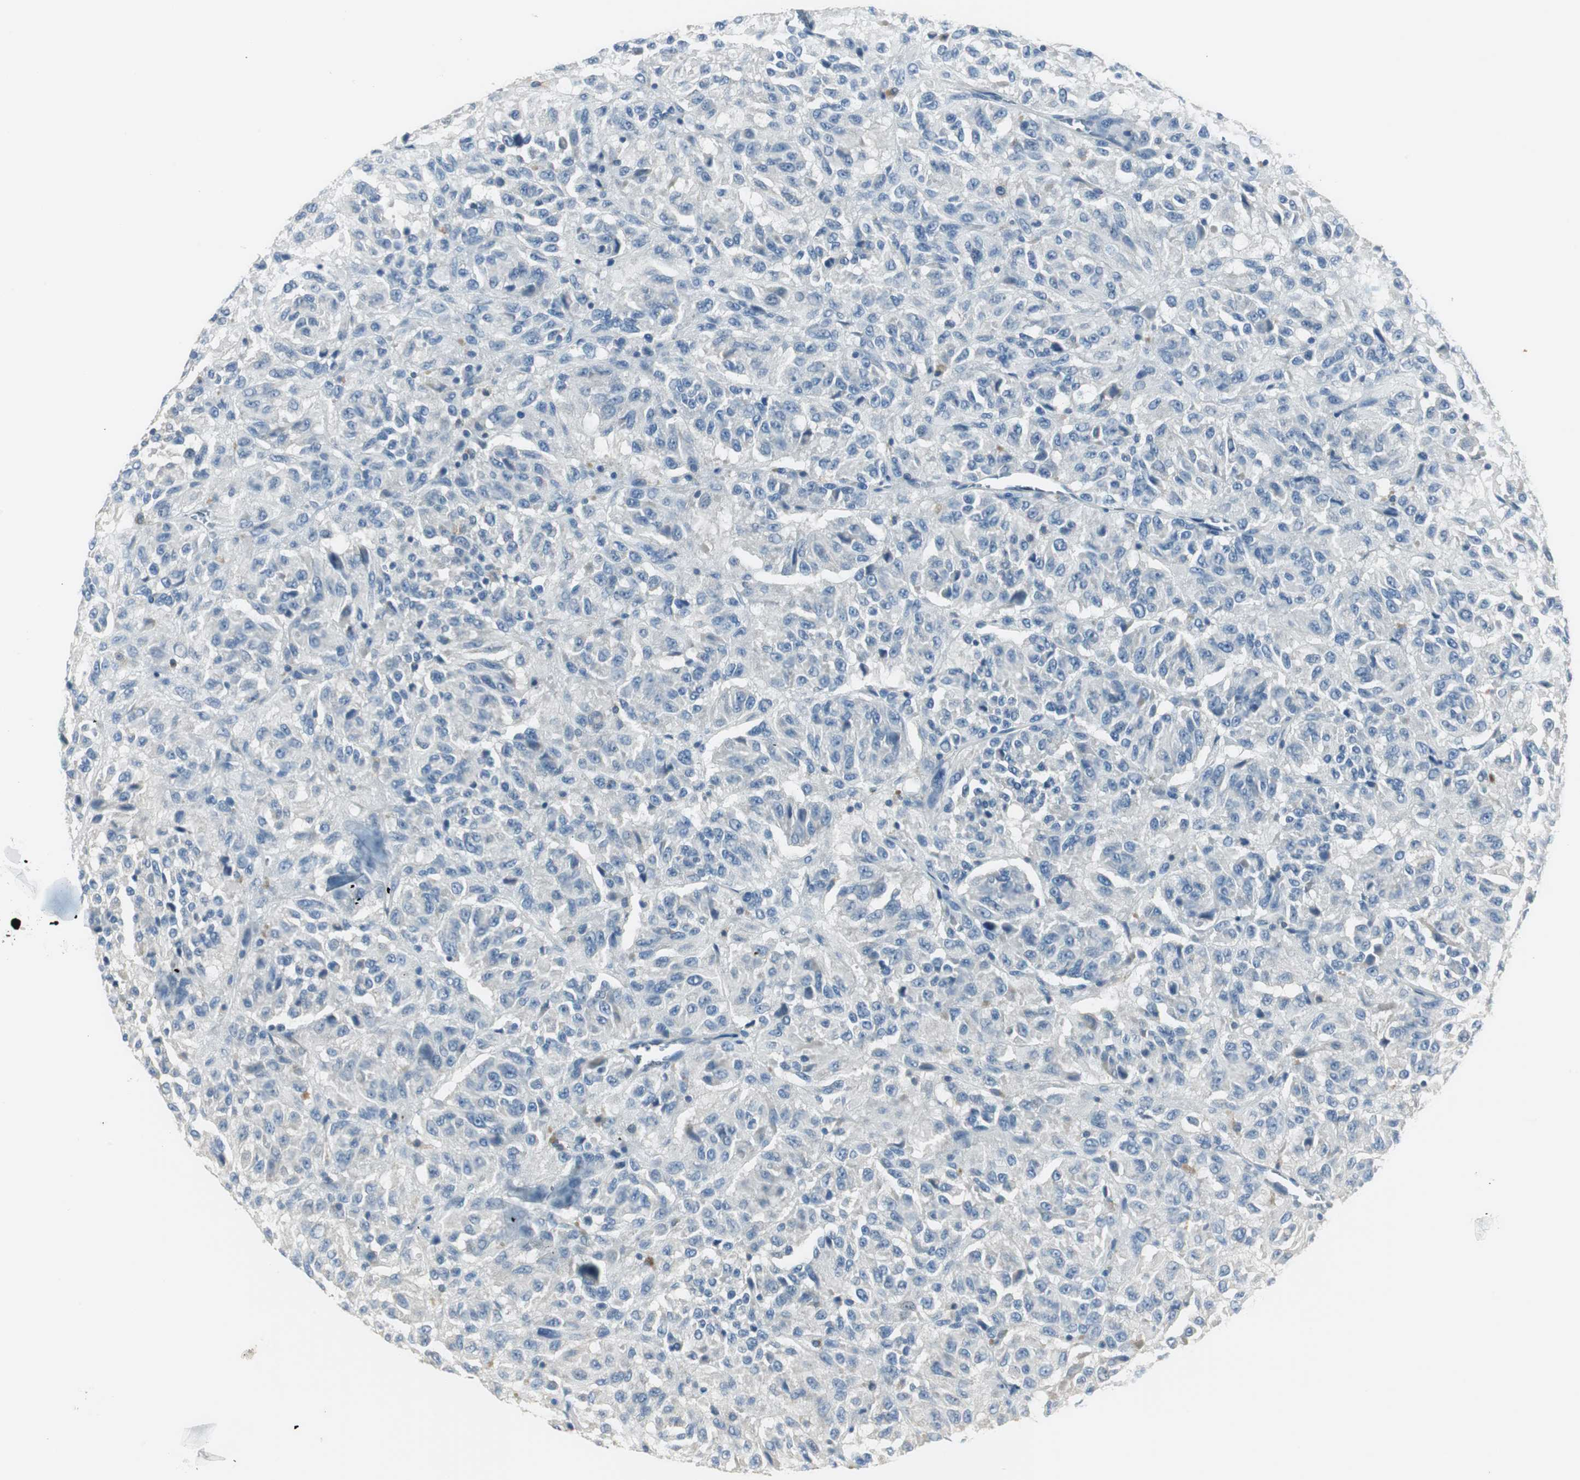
{"staining": {"intensity": "negative", "quantity": "none", "location": "none"}, "tissue": "melanoma", "cell_type": "Tumor cells", "image_type": "cancer", "snomed": [{"axis": "morphology", "description": "Malignant melanoma, Metastatic site"}, {"axis": "topography", "description": "Lung"}], "caption": "Tumor cells show no significant expression in malignant melanoma (metastatic site).", "gene": "MSTO1", "patient": {"sex": "male", "age": 64}}